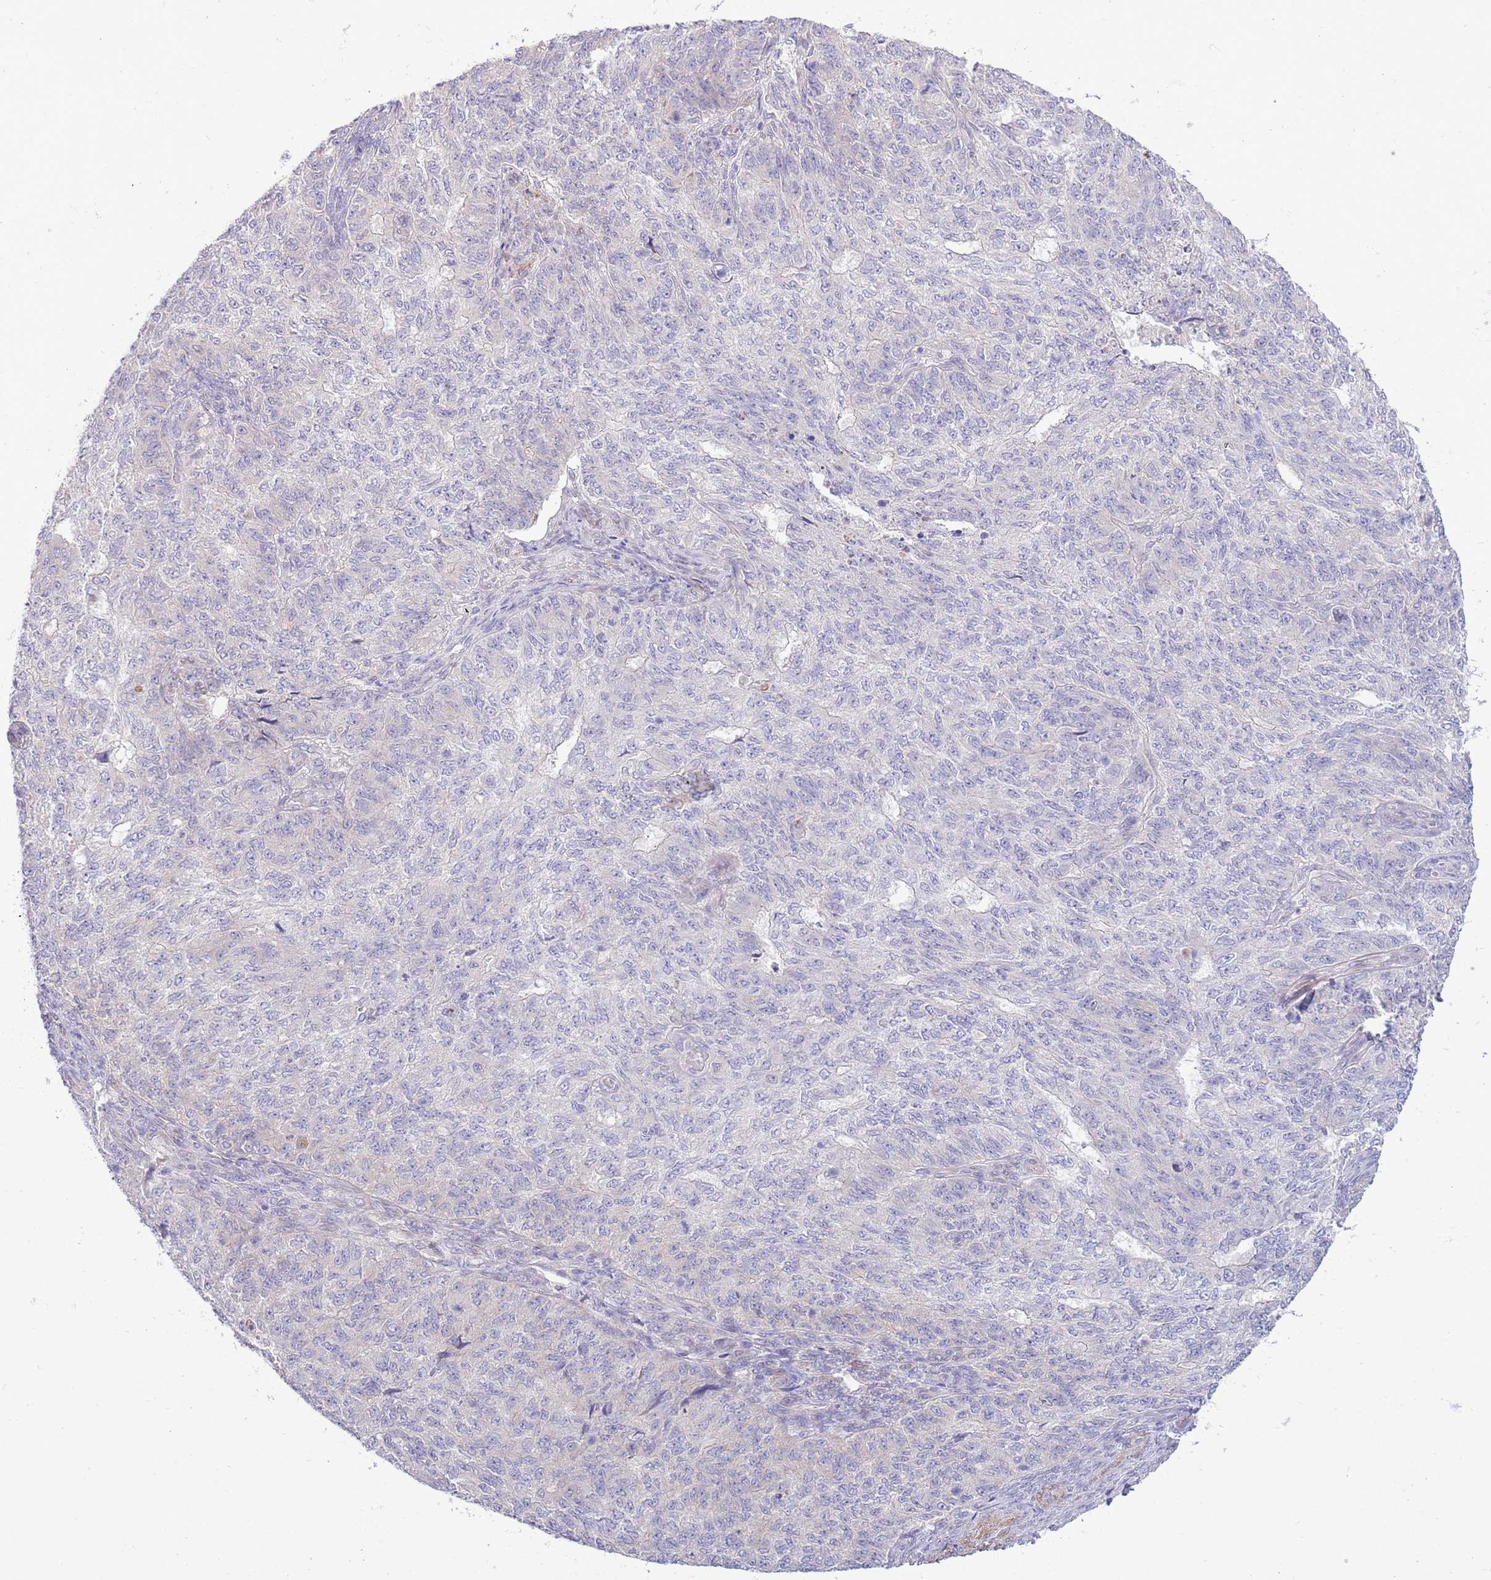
{"staining": {"intensity": "negative", "quantity": "none", "location": "none"}, "tissue": "endometrial cancer", "cell_type": "Tumor cells", "image_type": "cancer", "snomed": [{"axis": "morphology", "description": "Adenocarcinoma, NOS"}, {"axis": "topography", "description": "Endometrium"}], "caption": "Protein analysis of adenocarcinoma (endometrial) reveals no significant positivity in tumor cells.", "gene": "ZC4H2", "patient": {"sex": "female", "age": 32}}